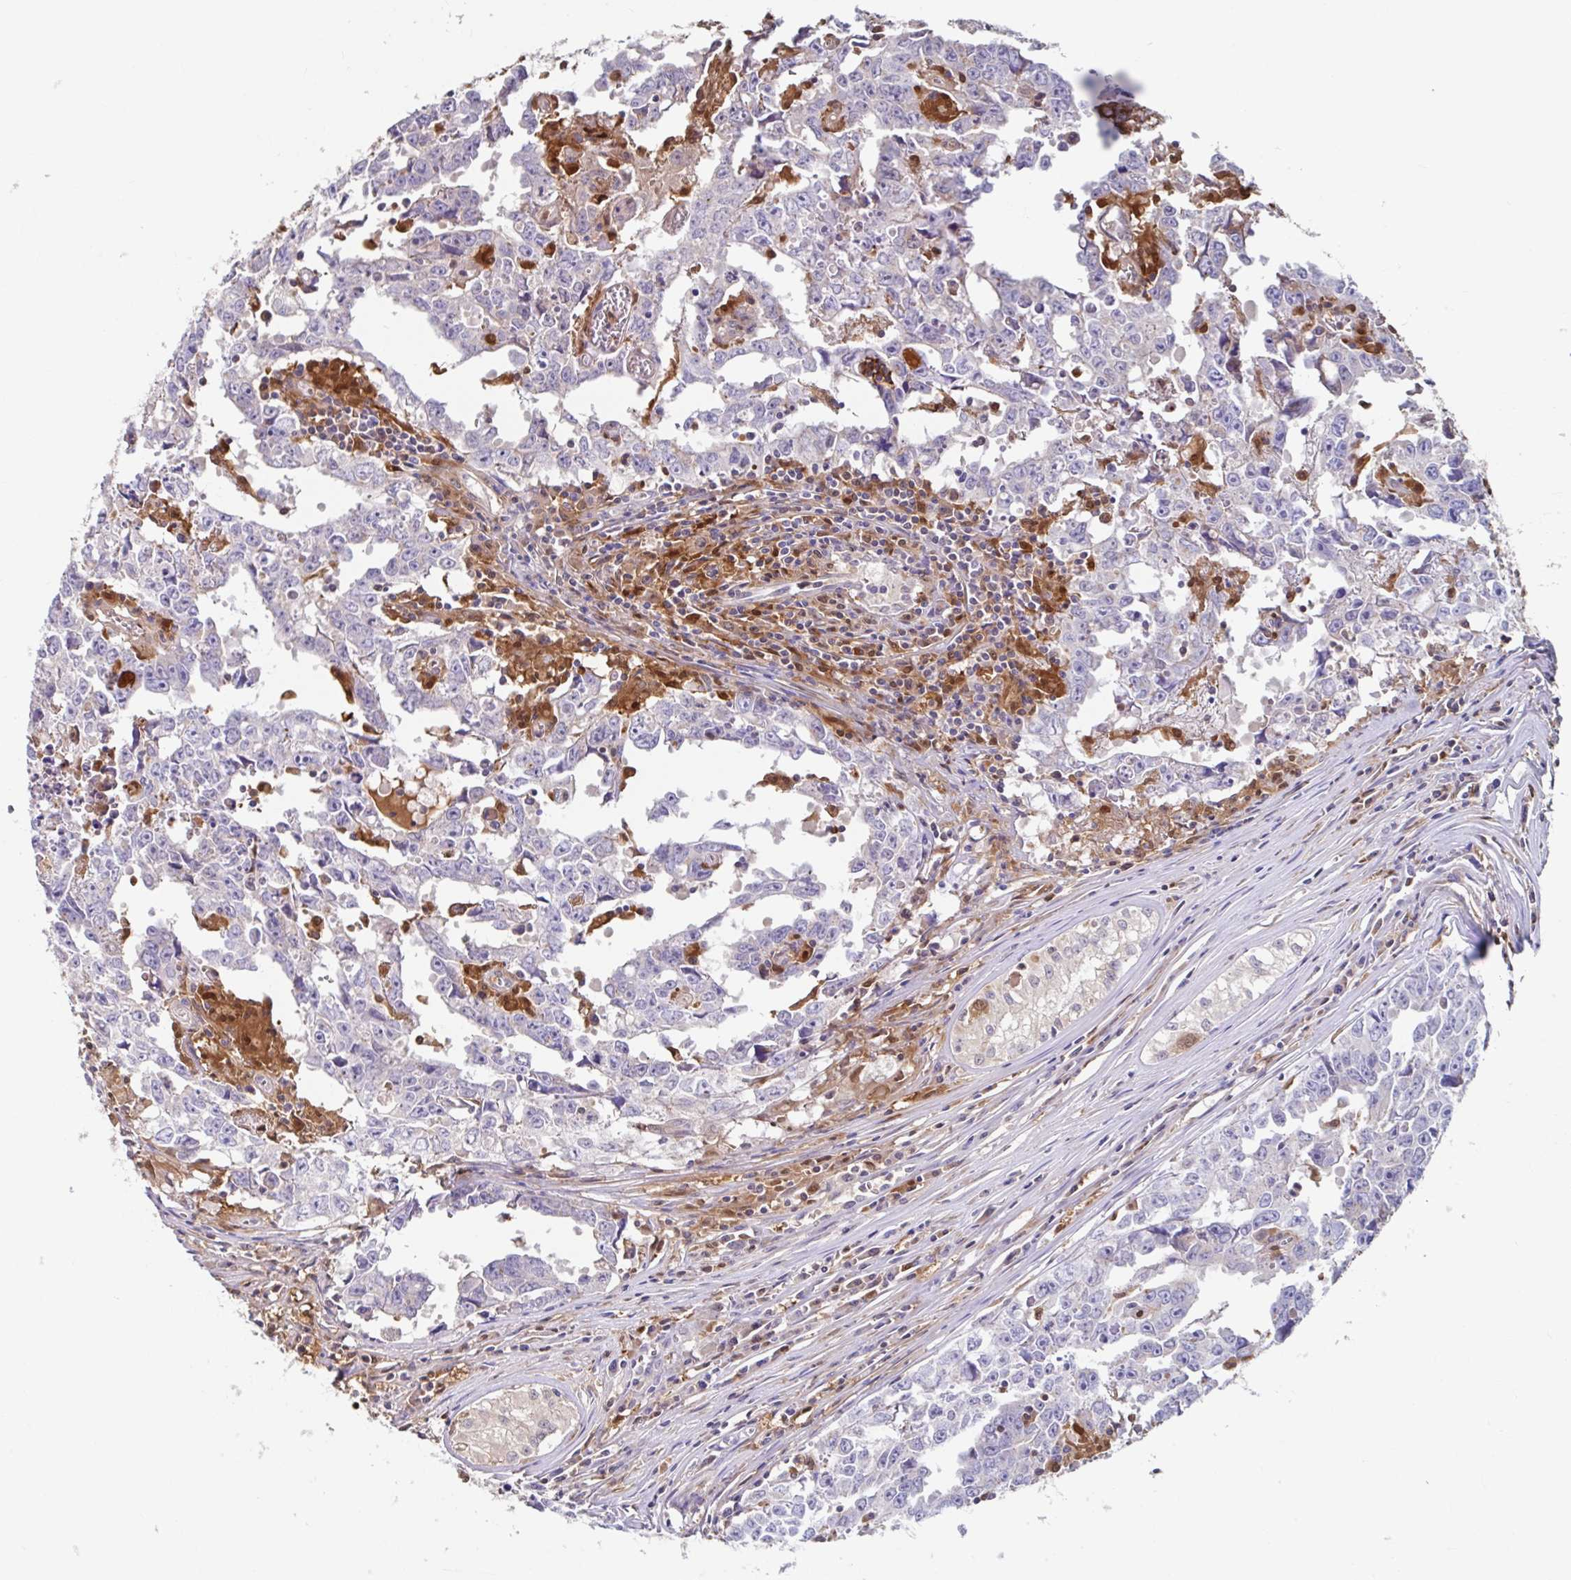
{"staining": {"intensity": "negative", "quantity": "none", "location": "none"}, "tissue": "testis cancer", "cell_type": "Tumor cells", "image_type": "cancer", "snomed": [{"axis": "morphology", "description": "Carcinoma, Embryonal, NOS"}, {"axis": "topography", "description": "Testis"}], "caption": "Immunohistochemistry (IHC) of human testis cancer (embryonal carcinoma) demonstrates no staining in tumor cells.", "gene": "BLVRA", "patient": {"sex": "male", "age": 22}}